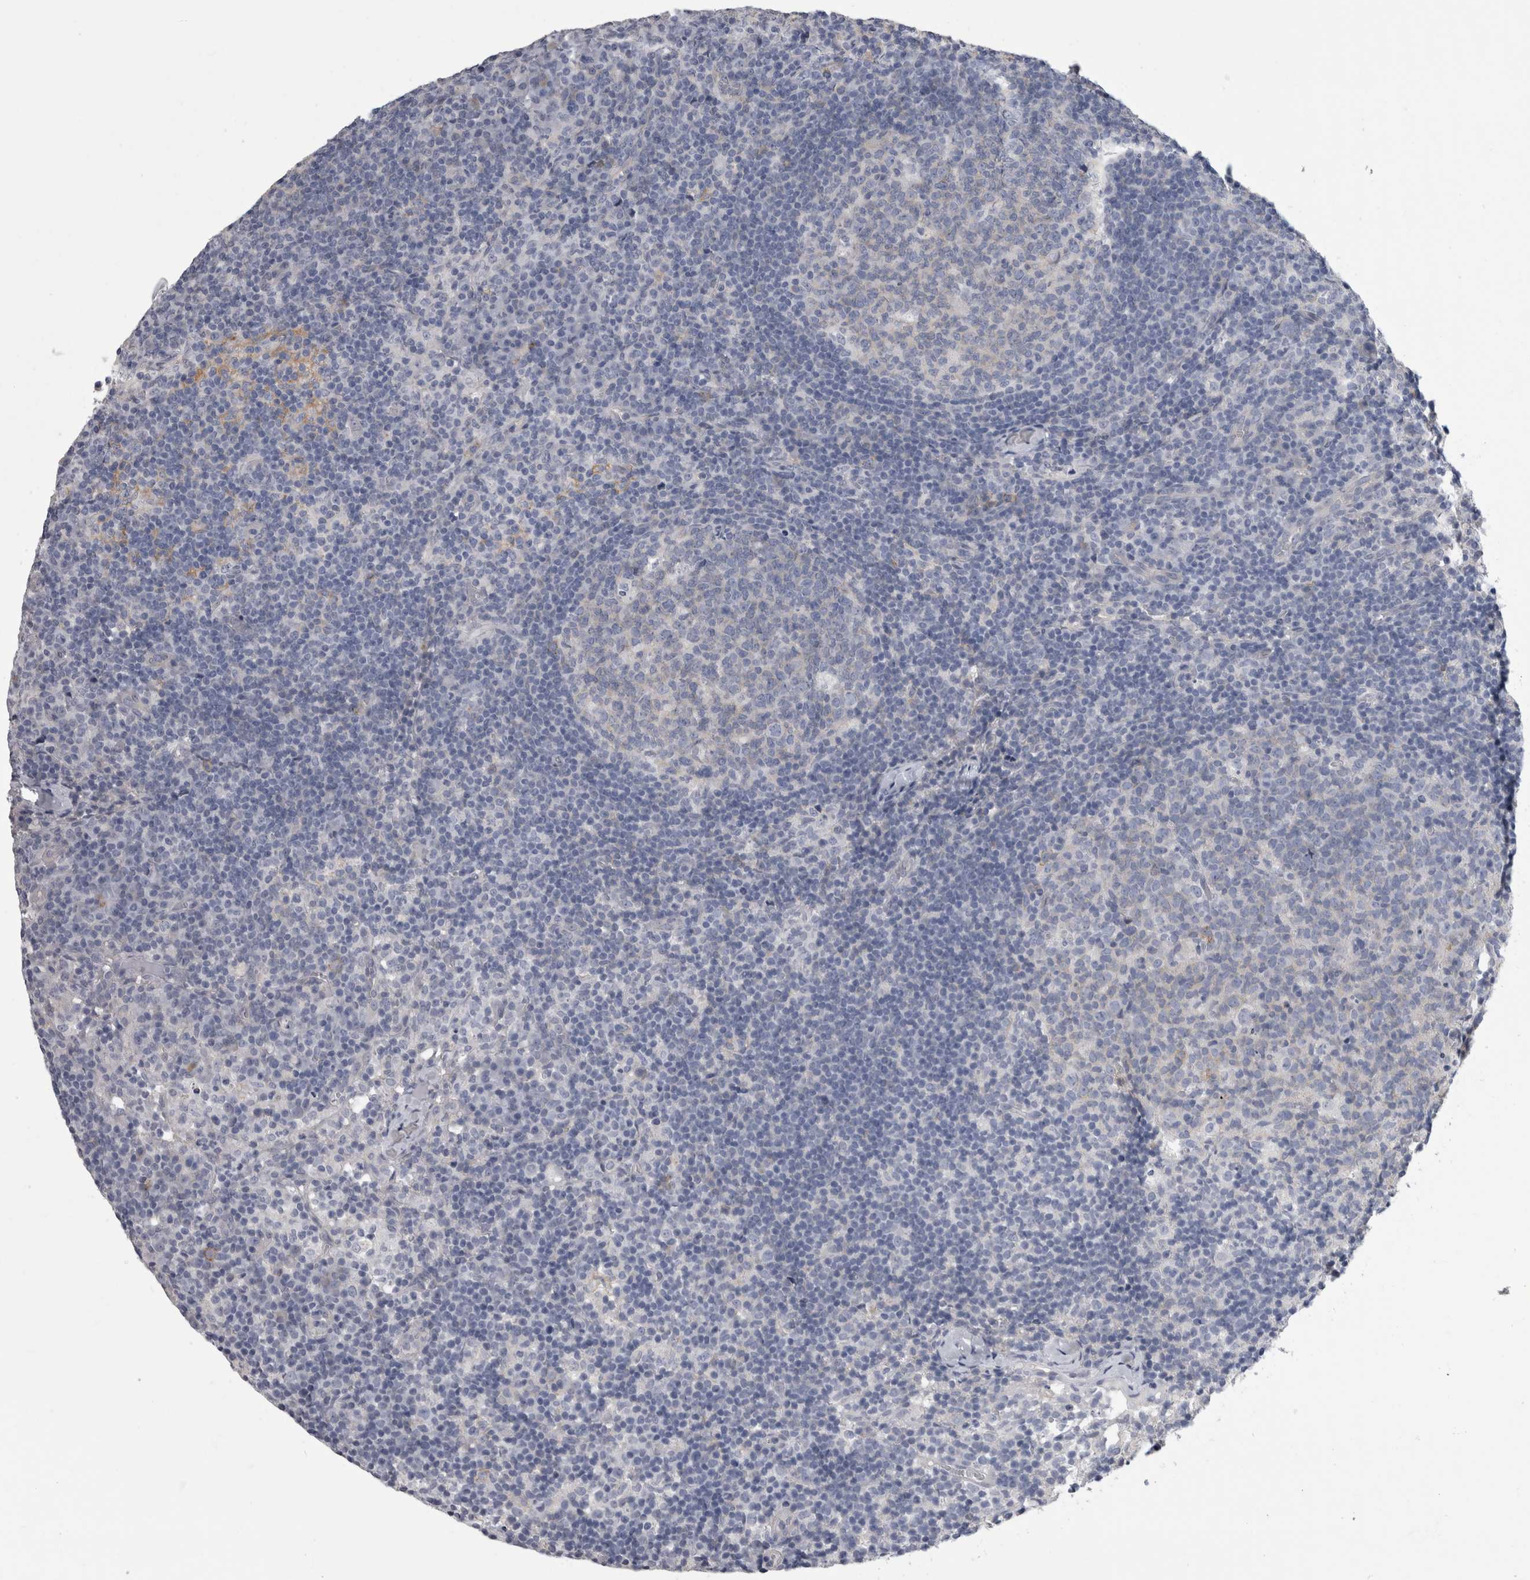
{"staining": {"intensity": "negative", "quantity": "none", "location": "none"}, "tissue": "lymph node", "cell_type": "Germinal center cells", "image_type": "normal", "snomed": [{"axis": "morphology", "description": "Normal tissue, NOS"}, {"axis": "morphology", "description": "Inflammation, NOS"}, {"axis": "topography", "description": "Lymph node"}], "caption": "This histopathology image is of unremarkable lymph node stained with immunohistochemistry to label a protein in brown with the nuclei are counter-stained blue. There is no staining in germinal center cells. (DAB (3,3'-diaminobenzidine) immunohistochemistry (IHC), high magnification).", "gene": "AFMID", "patient": {"sex": "male", "age": 55}}